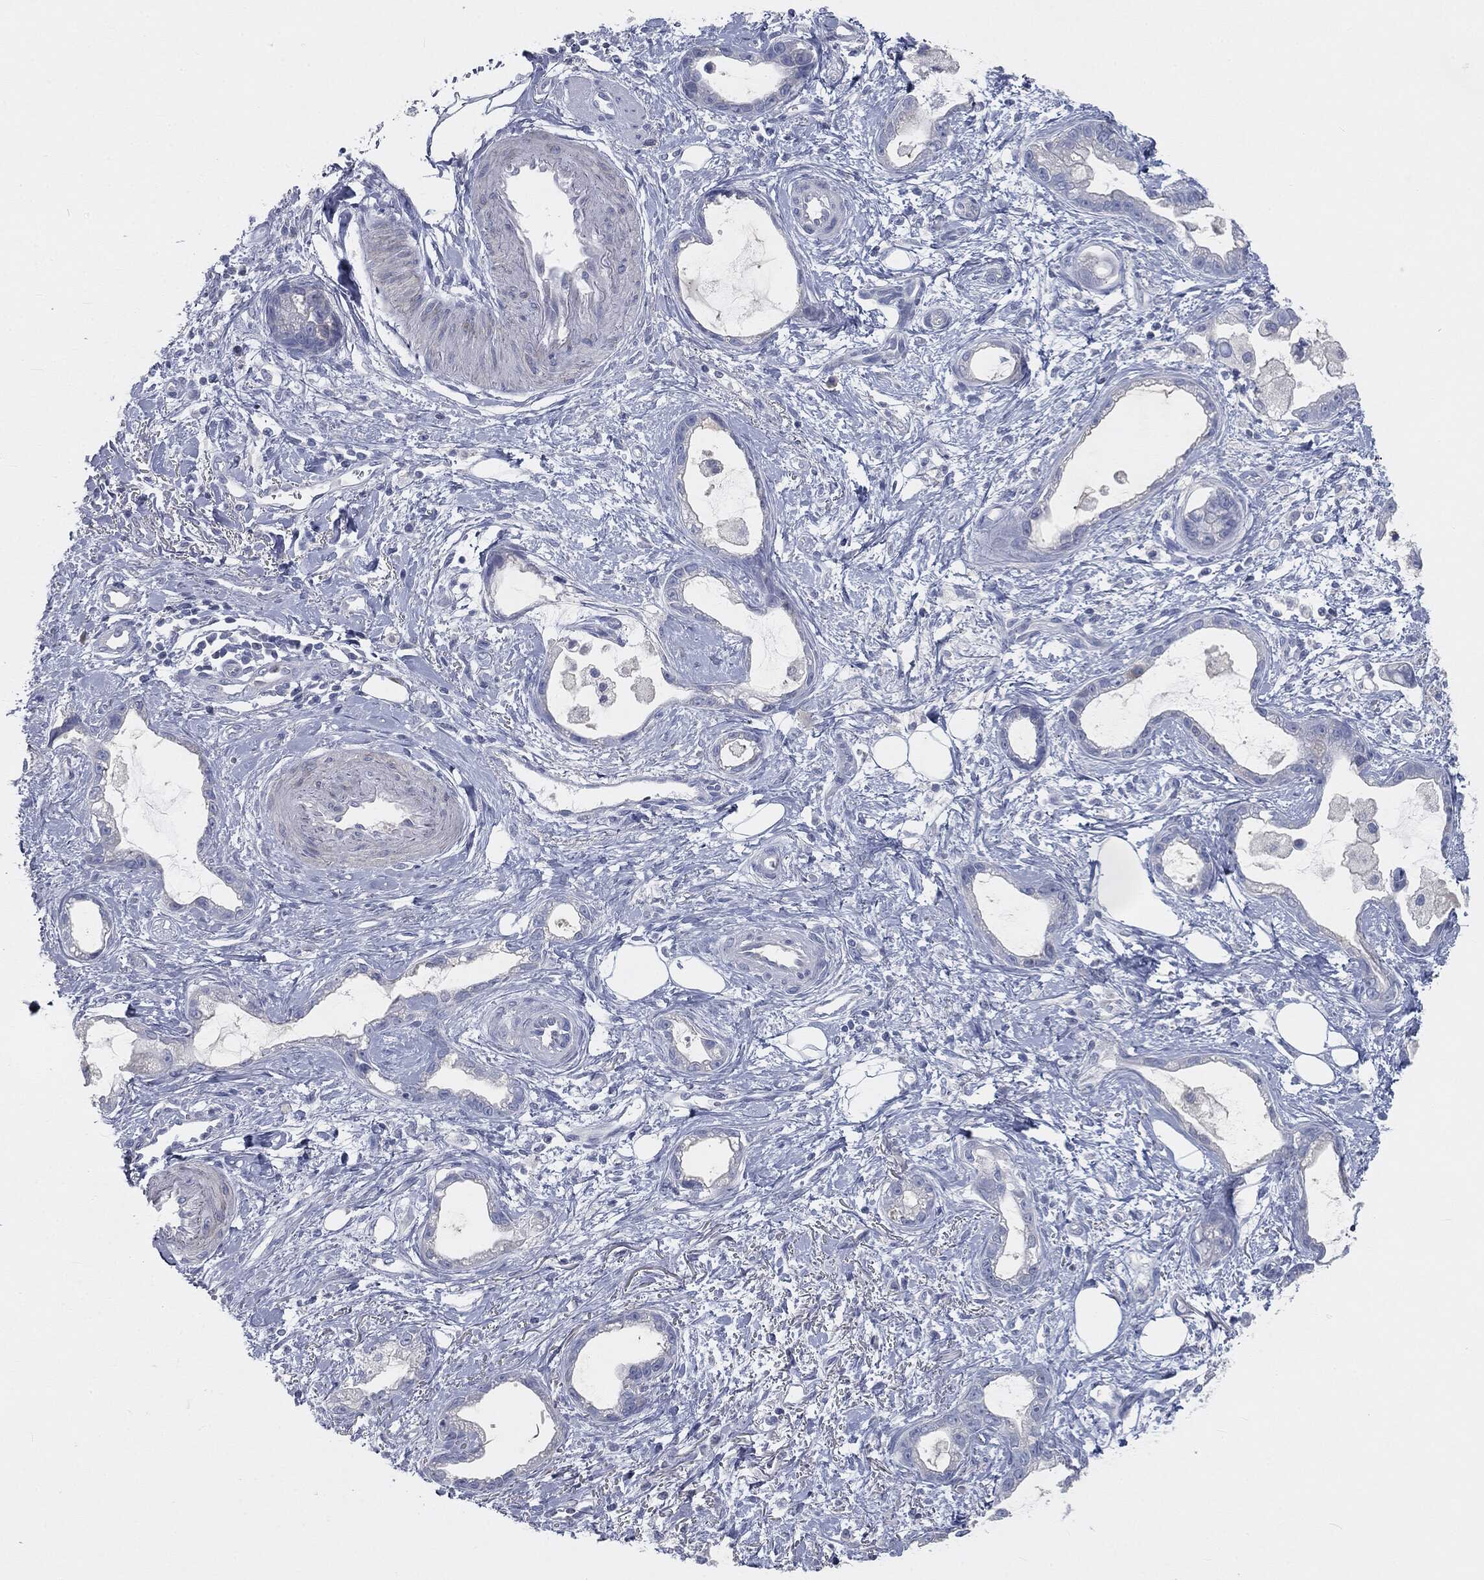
{"staining": {"intensity": "negative", "quantity": "none", "location": "none"}, "tissue": "stomach cancer", "cell_type": "Tumor cells", "image_type": "cancer", "snomed": [{"axis": "morphology", "description": "Adenocarcinoma, NOS"}, {"axis": "topography", "description": "Stomach"}], "caption": "The micrograph shows no significant positivity in tumor cells of stomach cancer (adenocarcinoma).", "gene": "CAV3", "patient": {"sex": "male", "age": 55}}